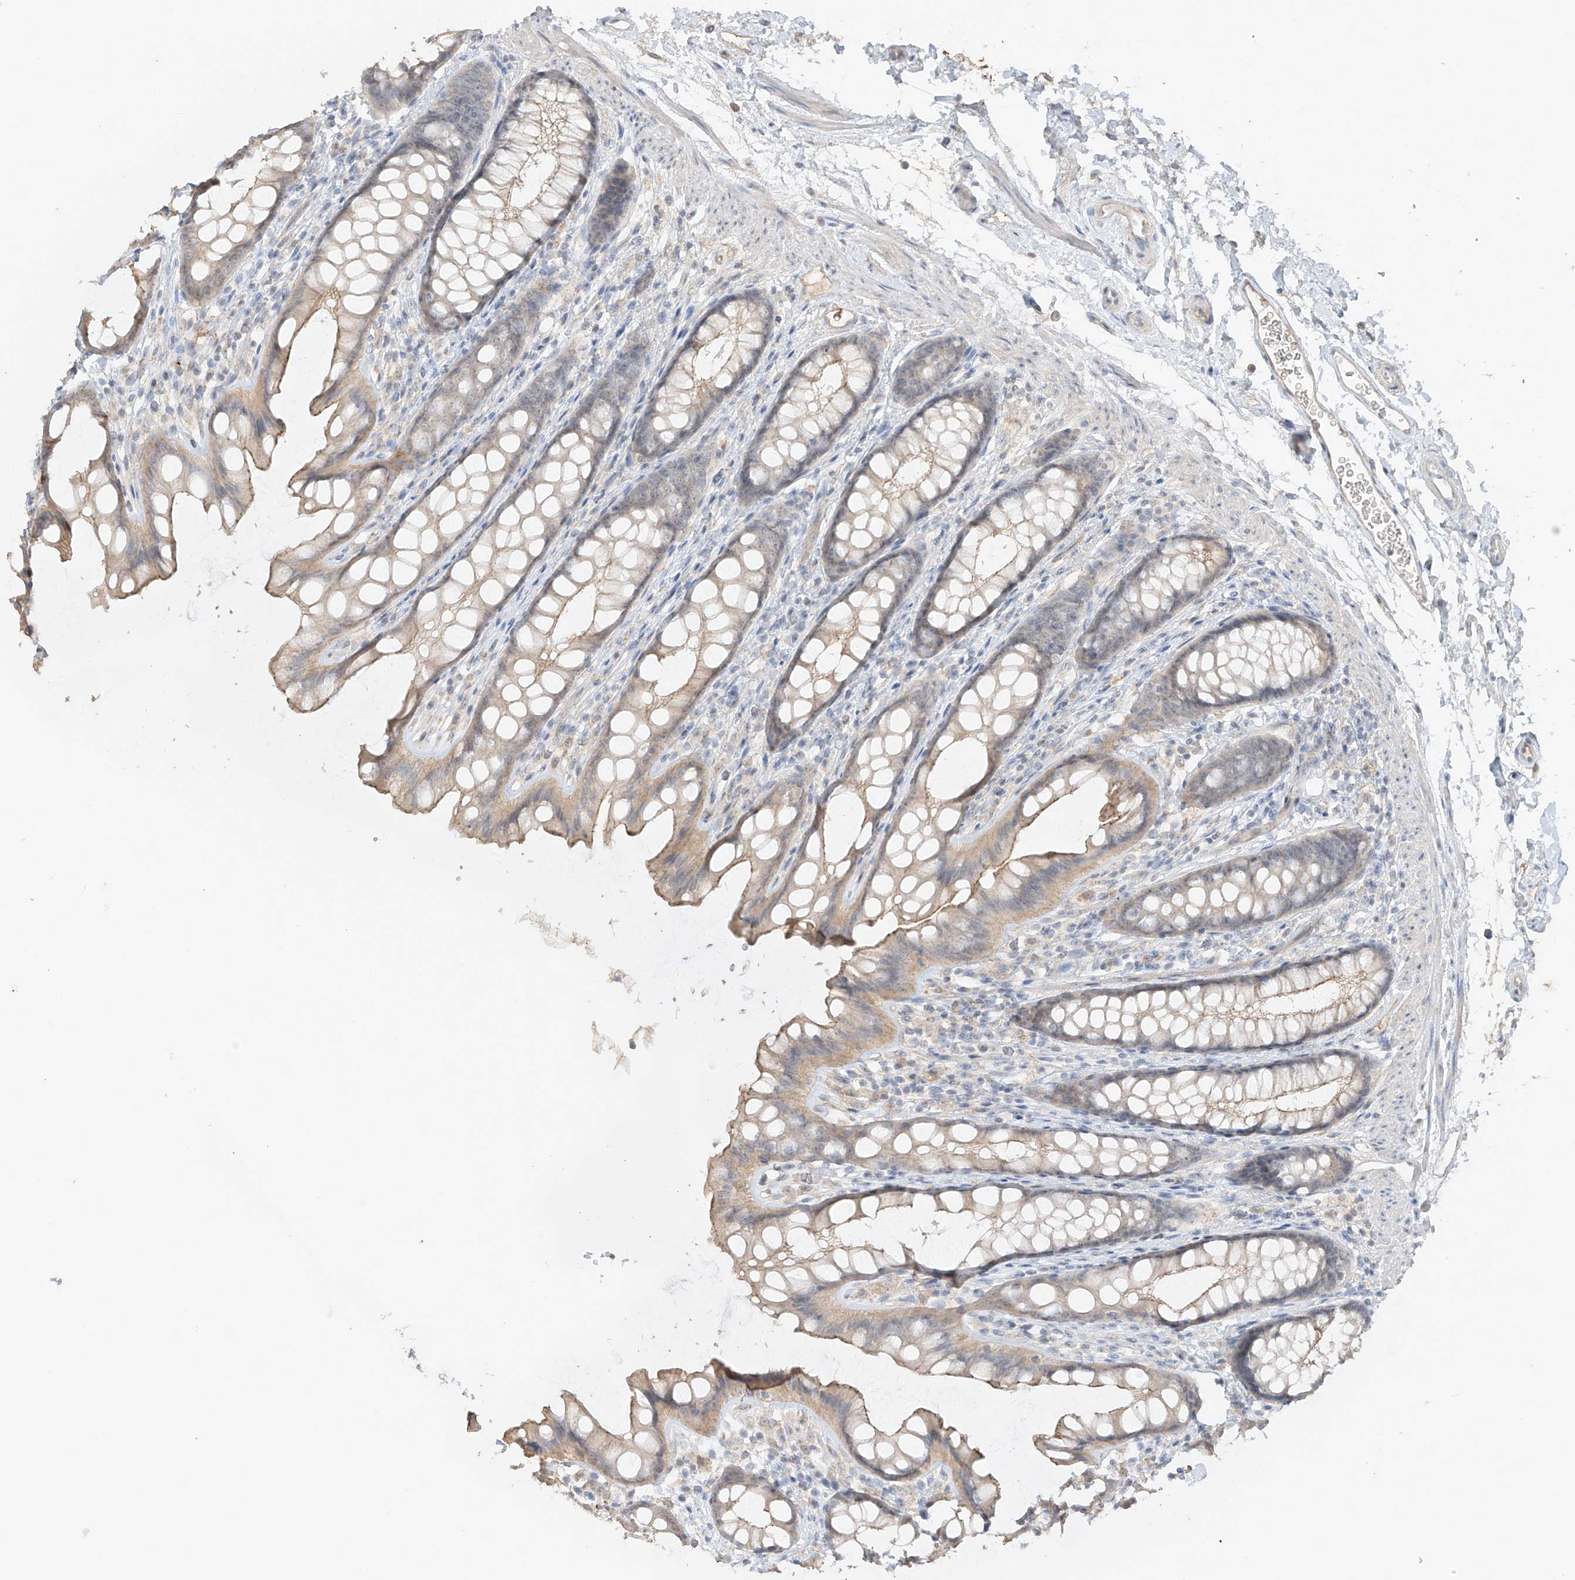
{"staining": {"intensity": "moderate", "quantity": "<25%", "location": "cytoplasmic/membranous"}, "tissue": "rectum", "cell_type": "Glandular cells", "image_type": "normal", "snomed": [{"axis": "morphology", "description": "Normal tissue, NOS"}, {"axis": "topography", "description": "Rectum"}], "caption": "The immunohistochemical stain shows moderate cytoplasmic/membranous positivity in glandular cells of unremarkable rectum.", "gene": "ZBTB41", "patient": {"sex": "female", "age": 65}}